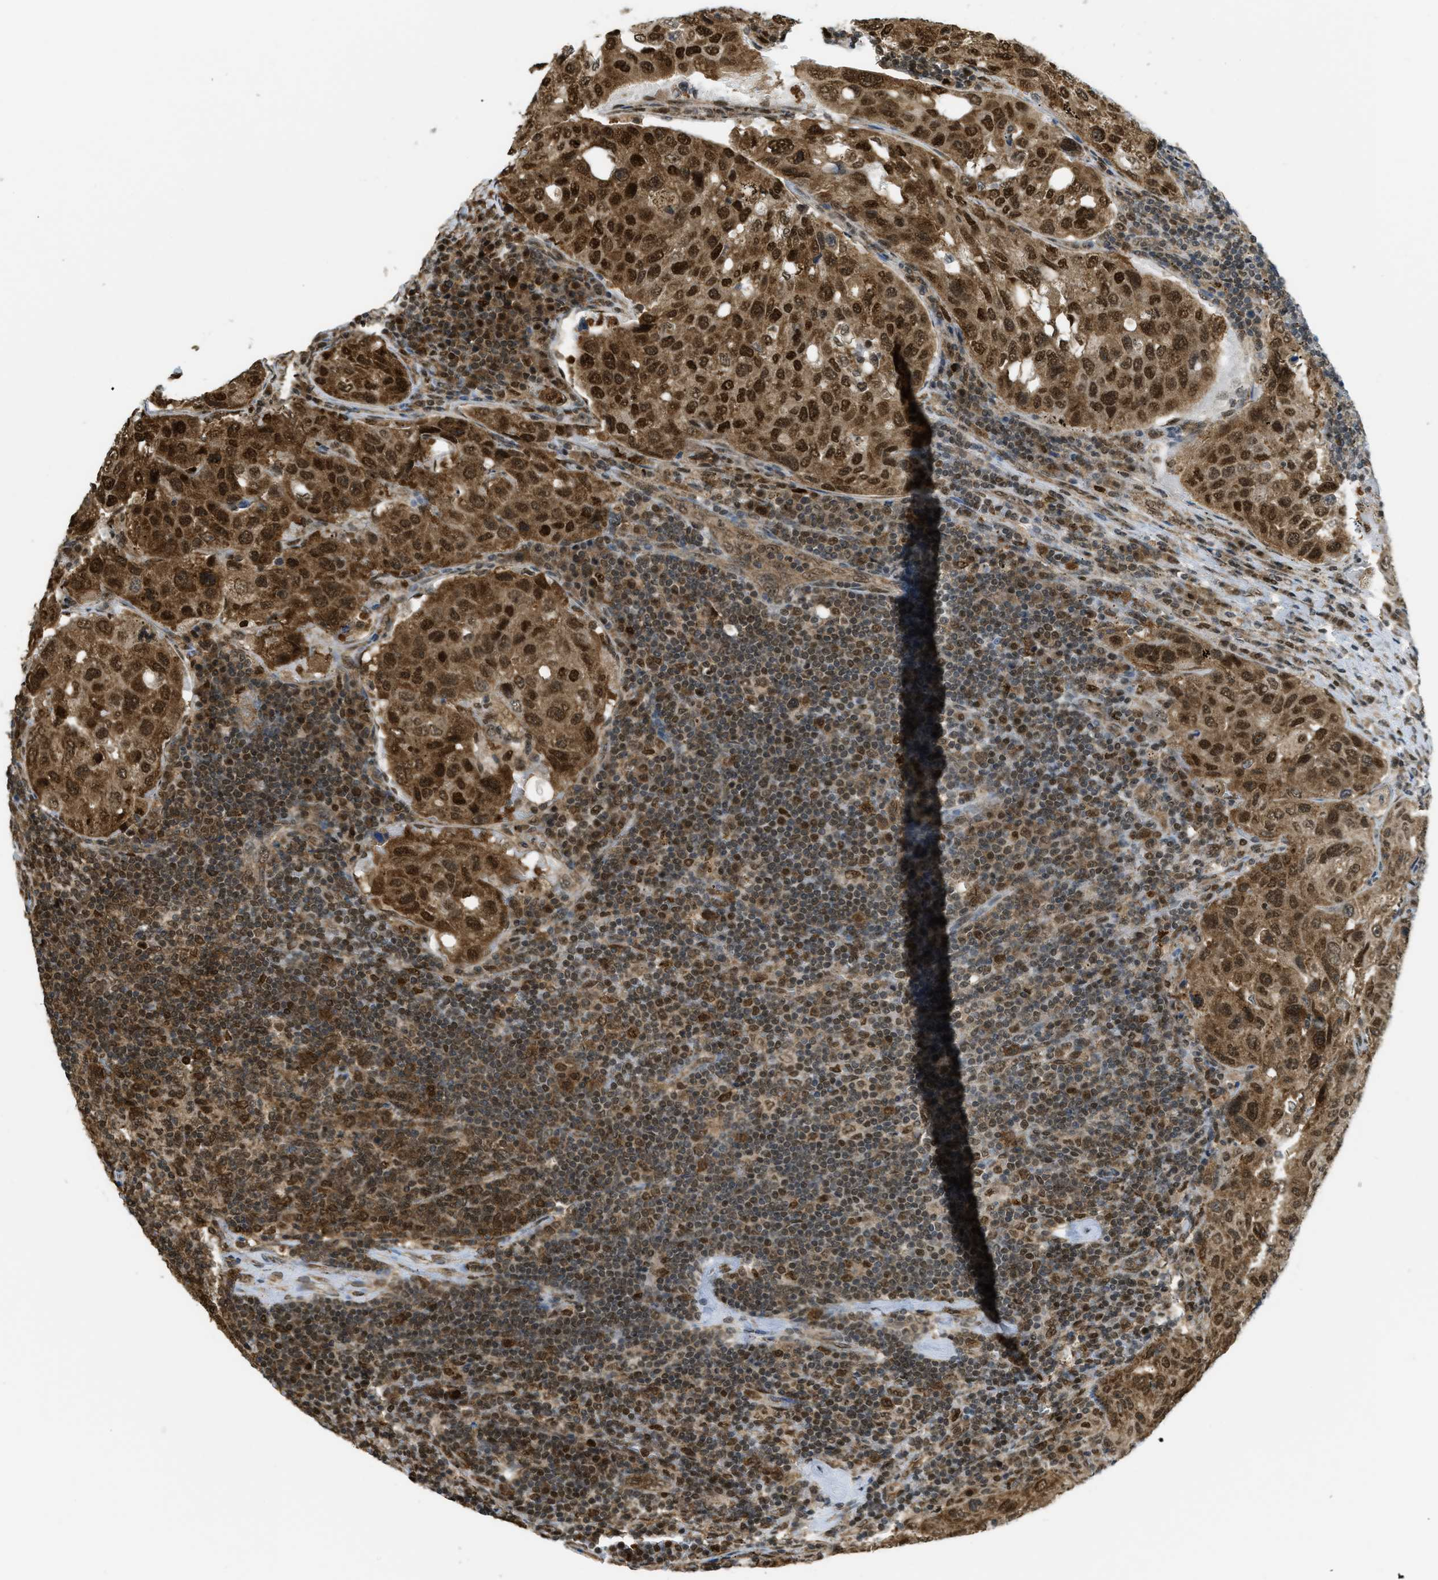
{"staining": {"intensity": "strong", "quantity": ">75%", "location": "cytoplasmic/membranous,nuclear"}, "tissue": "urothelial cancer", "cell_type": "Tumor cells", "image_type": "cancer", "snomed": [{"axis": "morphology", "description": "Urothelial carcinoma, High grade"}, {"axis": "topography", "description": "Lymph node"}, {"axis": "topography", "description": "Urinary bladder"}], "caption": "Immunohistochemical staining of human urothelial cancer displays high levels of strong cytoplasmic/membranous and nuclear protein expression in approximately >75% of tumor cells.", "gene": "TNPO1", "patient": {"sex": "male", "age": 51}}